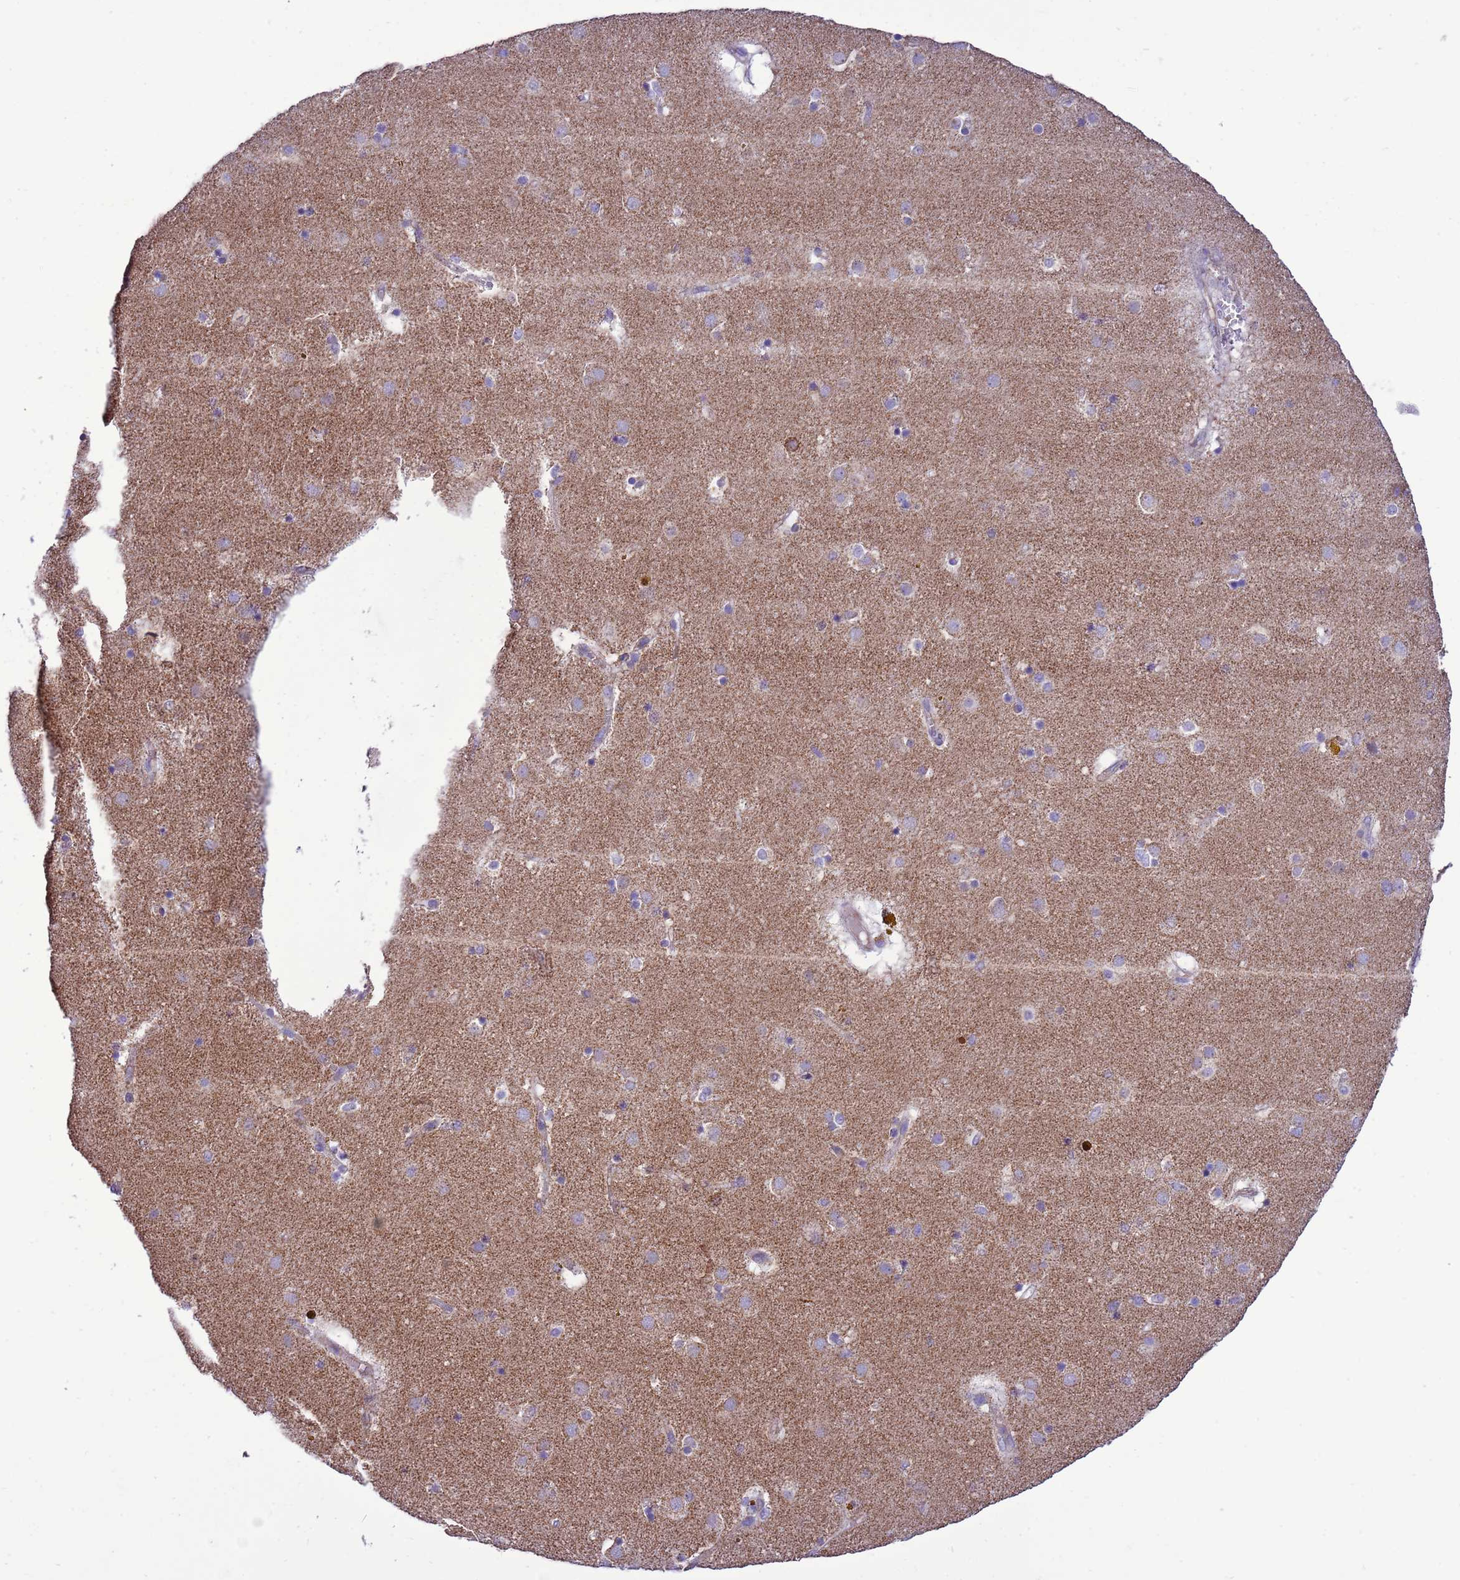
{"staining": {"intensity": "moderate", "quantity": "<25%", "location": "cytoplasmic/membranous"}, "tissue": "caudate", "cell_type": "Glial cells", "image_type": "normal", "snomed": [{"axis": "morphology", "description": "Normal tissue, NOS"}, {"axis": "topography", "description": "Lateral ventricle wall"}], "caption": "Glial cells demonstrate low levels of moderate cytoplasmic/membranous staining in approximately <25% of cells in benign human caudate.", "gene": "CCDC191", "patient": {"sex": "male", "age": 70}}